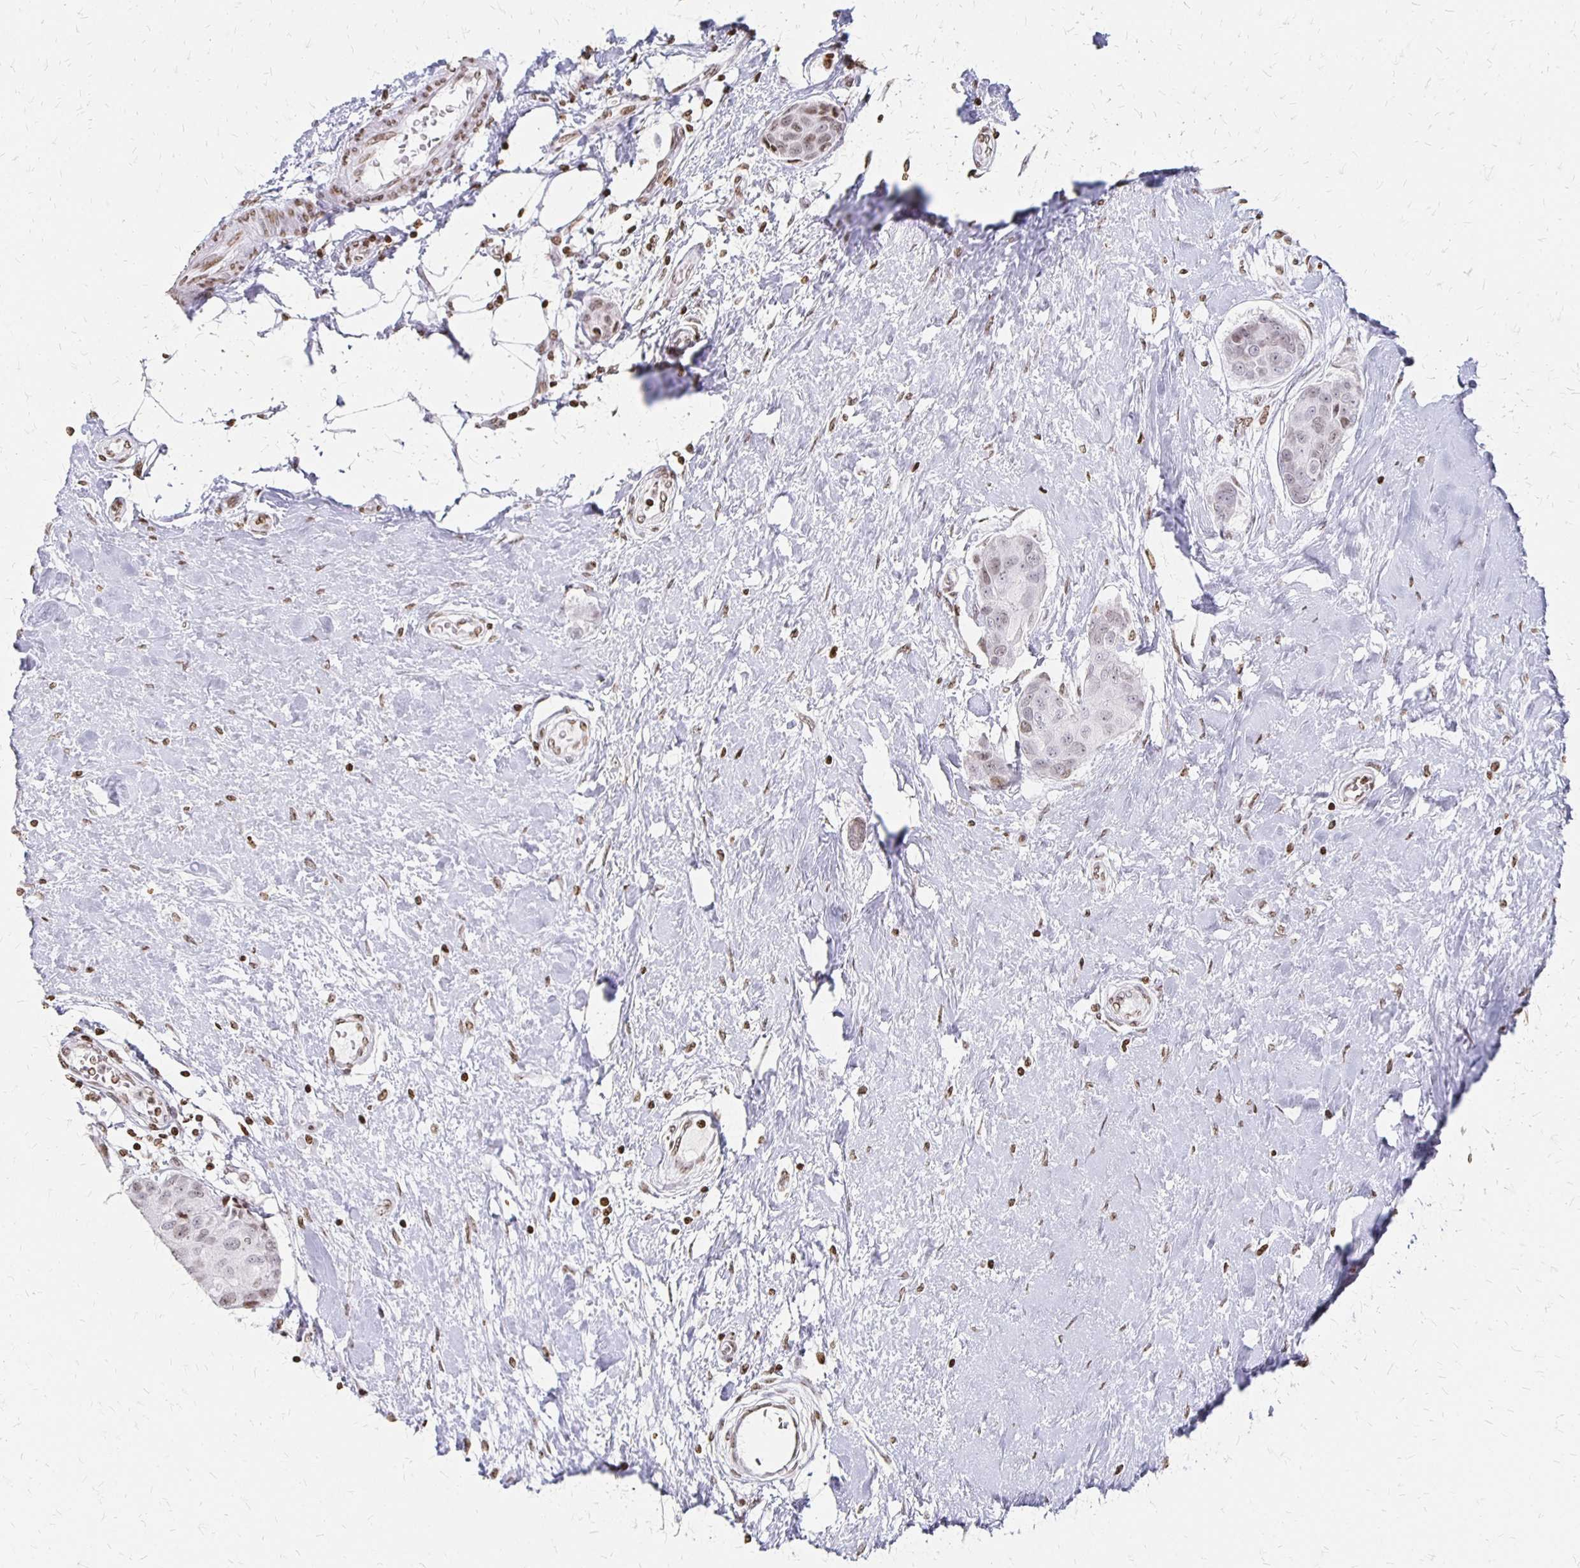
{"staining": {"intensity": "moderate", "quantity": "25%-75%", "location": "nuclear"}, "tissue": "breast cancer", "cell_type": "Tumor cells", "image_type": "cancer", "snomed": [{"axis": "morphology", "description": "Duct carcinoma"}, {"axis": "topography", "description": "Breast"}], "caption": "Breast cancer stained with IHC reveals moderate nuclear positivity in about 25%-75% of tumor cells. (IHC, brightfield microscopy, high magnification).", "gene": "ZNF280C", "patient": {"sex": "female", "age": 80}}